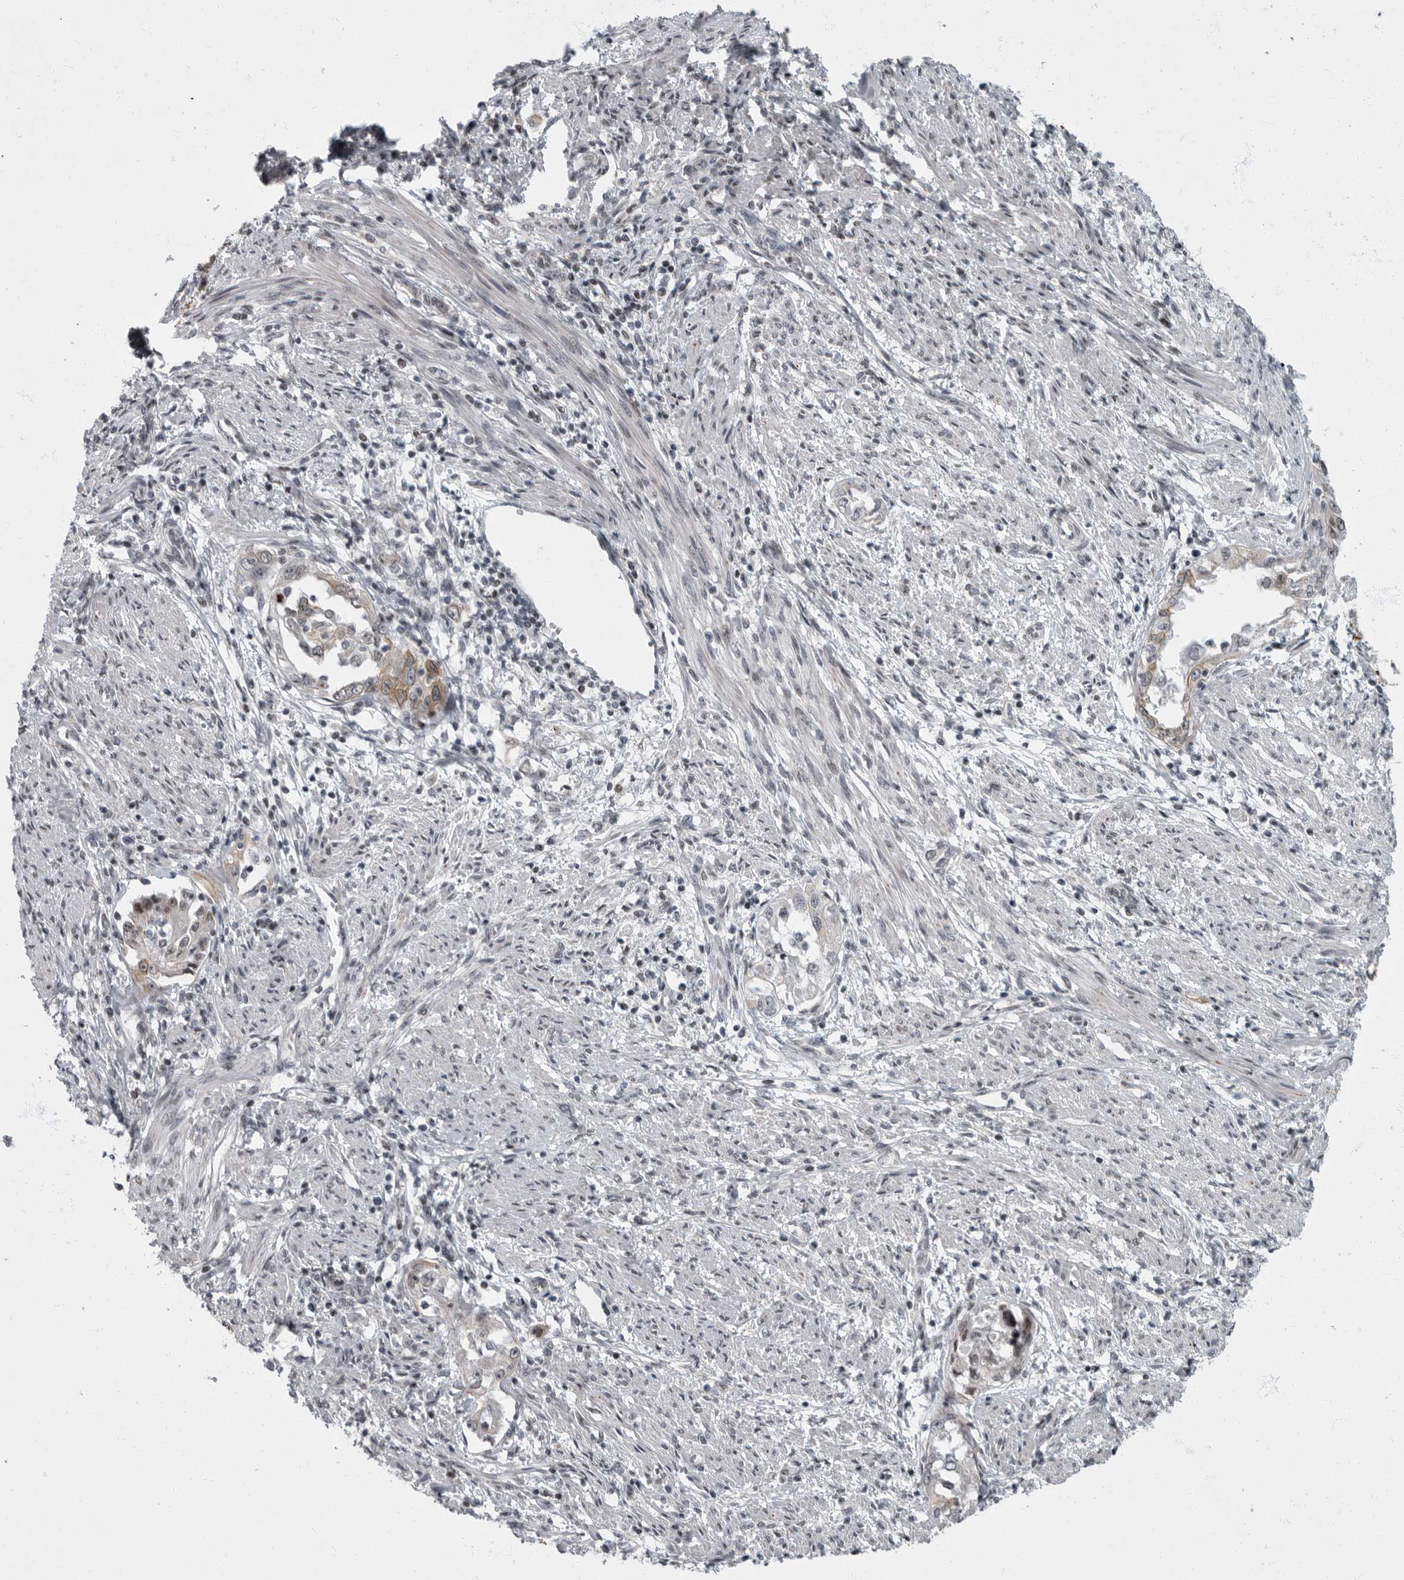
{"staining": {"intensity": "weak", "quantity": "<25%", "location": "cytoplasmic/membranous"}, "tissue": "endometrial cancer", "cell_type": "Tumor cells", "image_type": "cancer", "snomed": [{"axis": "morphology", "description": "Adenocarcinoma, NOS"}, {"axis": "topography", "description": "Endometrium"}], "caption": "Tumor cells show no significant protein positivity in endometrial cancer (adenocarcinoma).", "gene": "EVI5", "patient": {"sex": "female", "age": 85}}